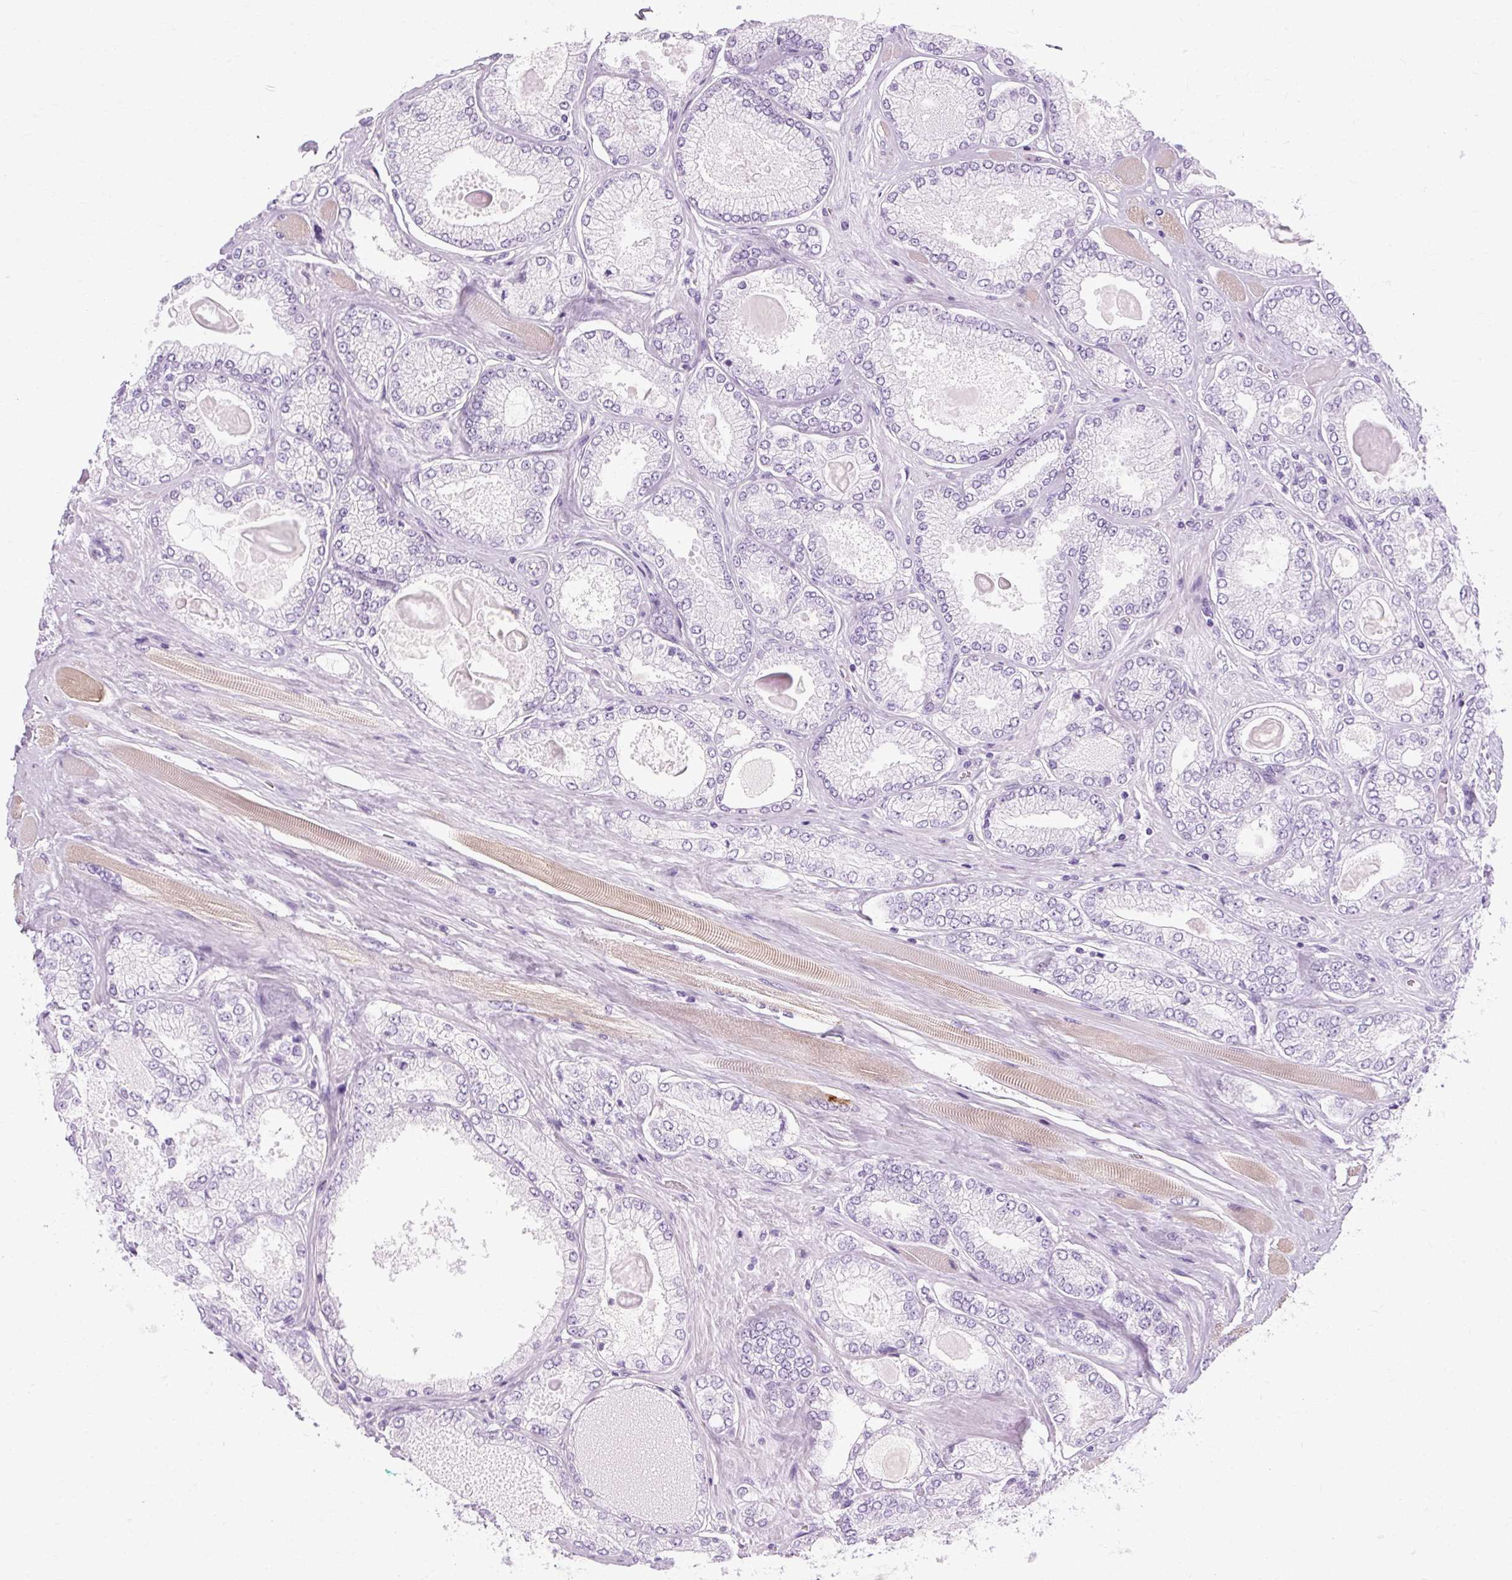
{"staining": {"intensity": "negative", "quantity": "none", "location": "none"}, "tissue": "prostate cancer", "cell_type": "Tumor cells", "image_type": "cancer", "snomed": [{"axis": "morphology", "description": "Adenocarcinoma, High grade"}, {"axis": "topography", "description": "Prostate"}], "caption": "Tumor cells show no significant positivity in adenocarcinoma (high-grade) (prostate).", "gene": "B3GNT4", "patient": {"sex": "male", "age": 68}}